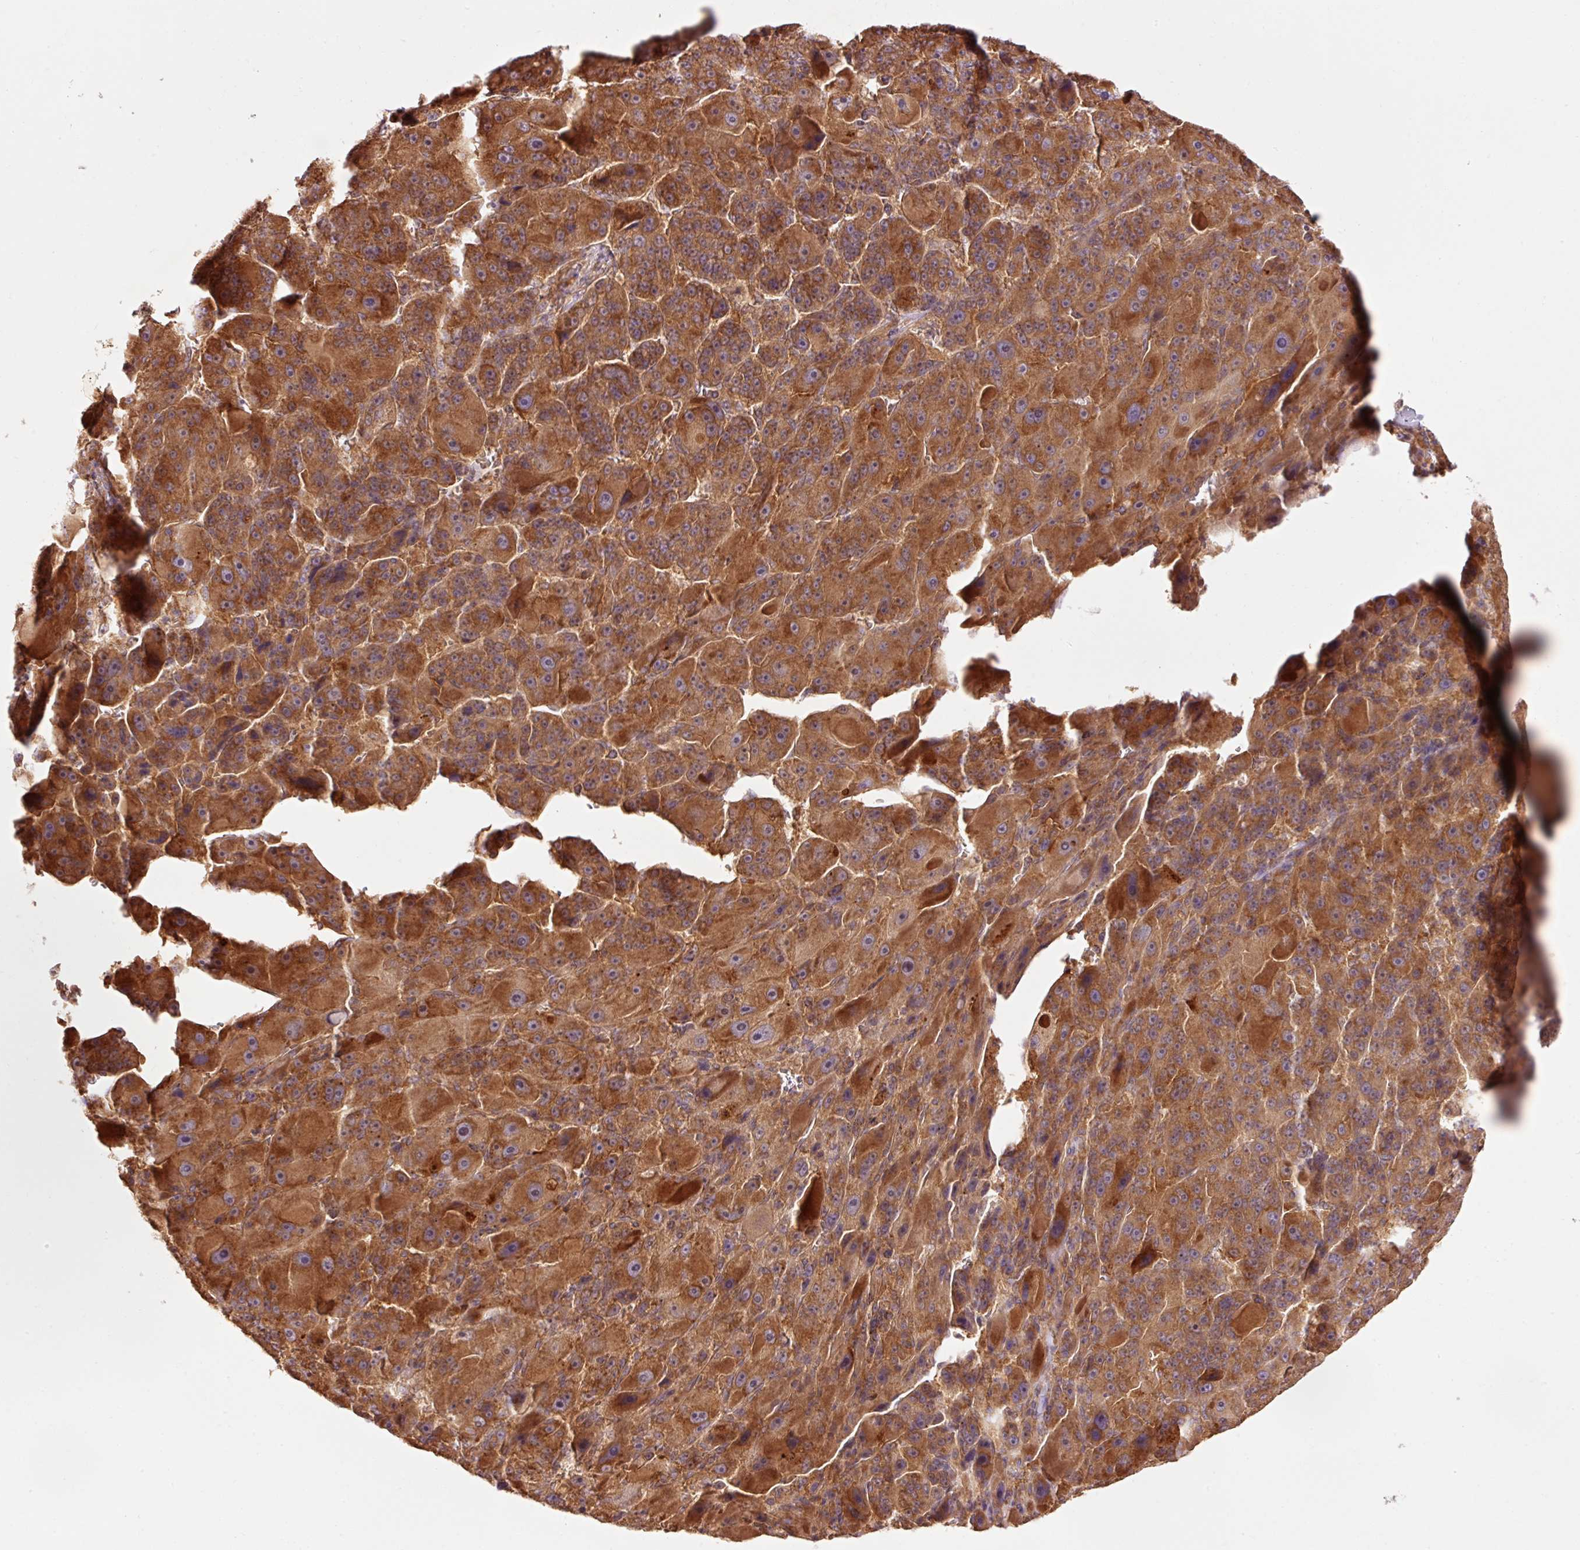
{"staining": {"intensity": "strong", "quantity": ">75%", "location": "cytoplasmic/membranous"}, "tissue": "liver cancer", "cell_type": "Tumor cells", "image_type": "cancer", "snomed": [{"axis": "morphology", "description": "Carcinoma, Hepatocellular, NOS"}, {"axis": "topography", "description": "Liver"}], "caption": "Immunohistochemical staining of liver hepatocellular carcinoma exhibits strong cytoplasmic/membranous protein expression in about >75% of tumor cells. The protein of interest is shown in brown color, while the nuclei are stained blue.", "gene": "PDAP1", "patient": {"sex": "male", "age": 76}}